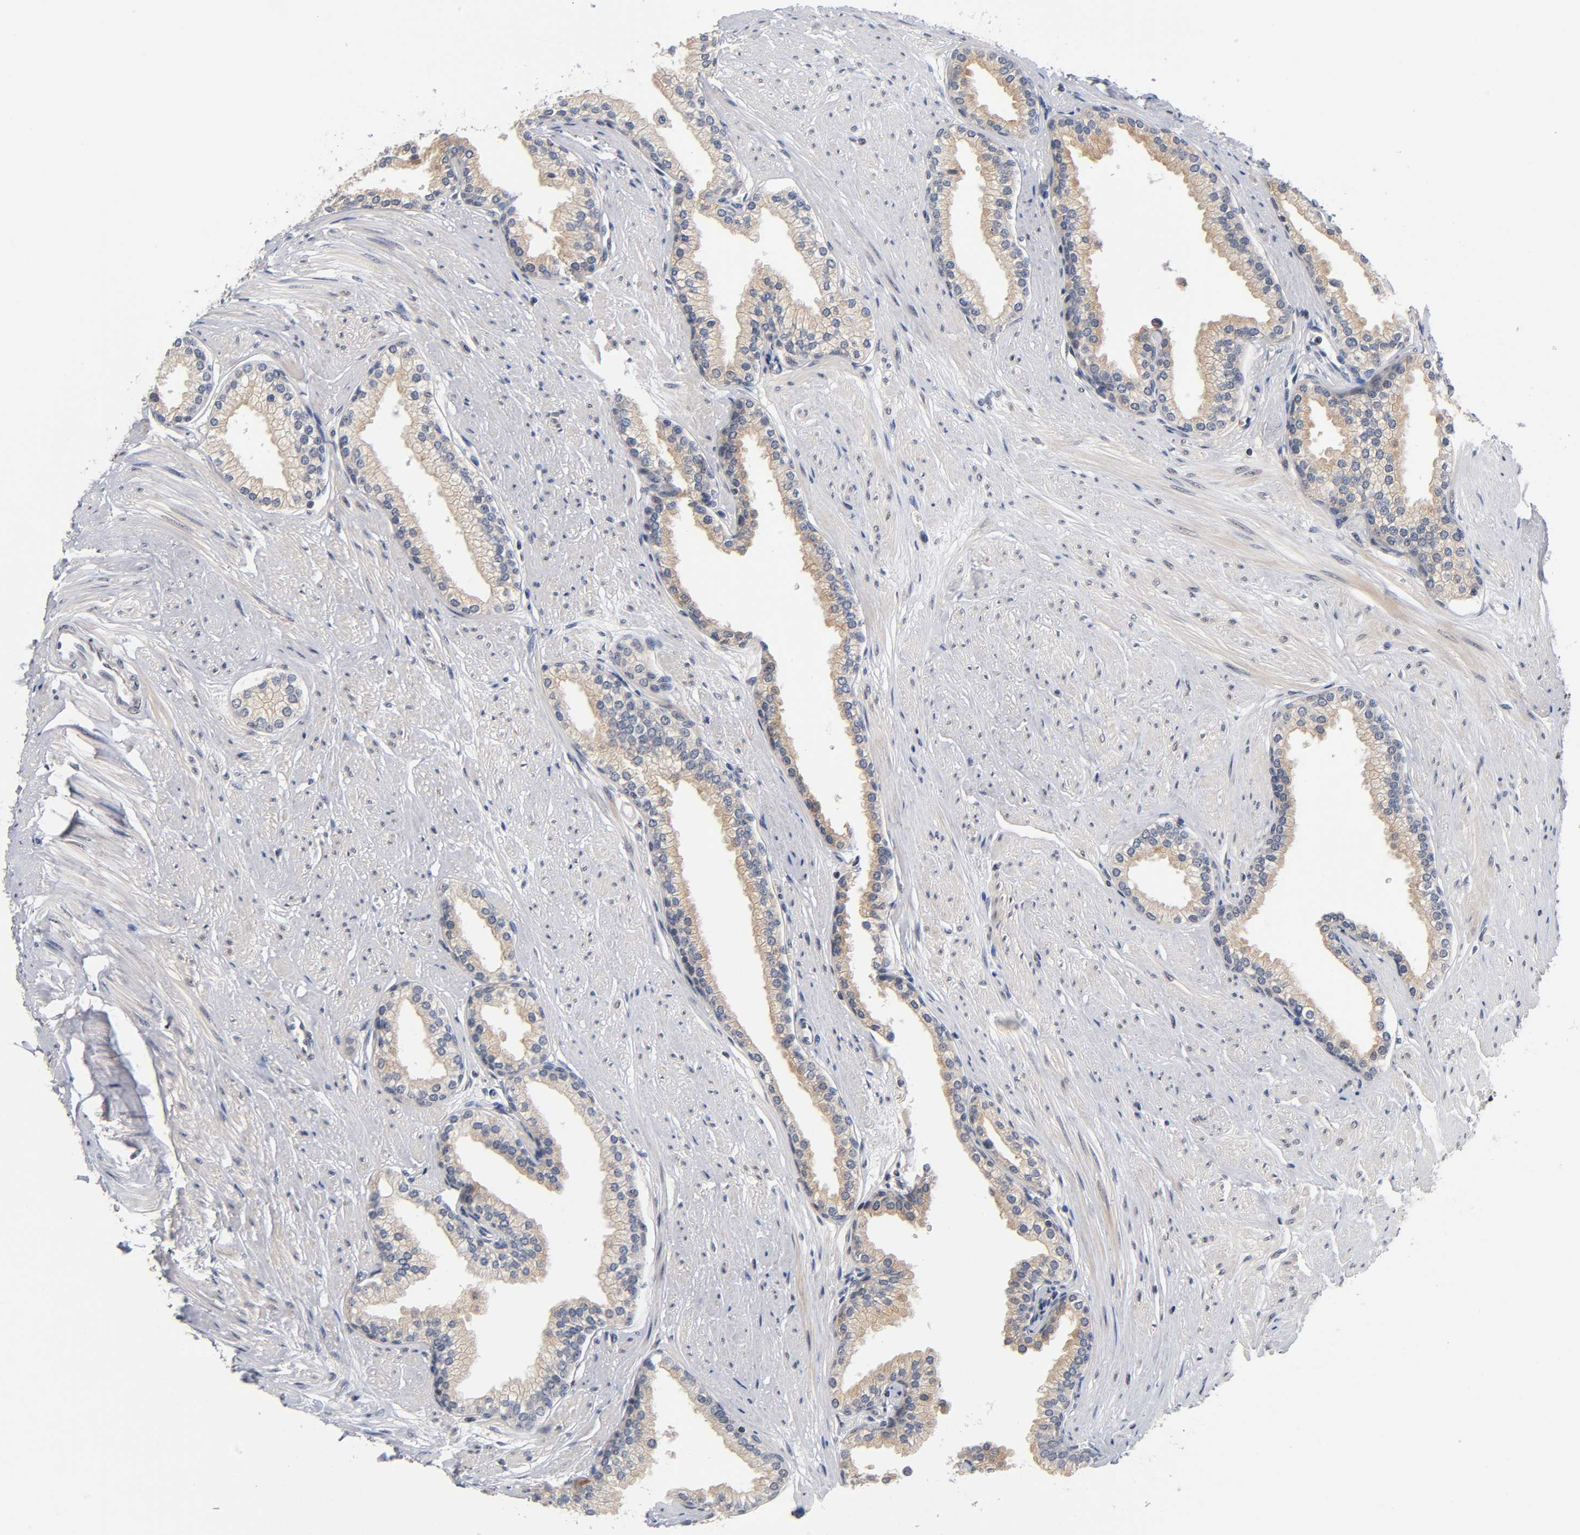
{"staining": {"intensity": "weak", "quantity": ">75%", "location": "cytoplasmic/membranous"}, "tissue": "prostate", "cell_type": "Glandular cells", "image_type": "normal", "snomed": [{"axis": "morphology", "description": "Normal tissue, NOS"}, {"axis": "topography", "description": "Prostate"}], "caption": "High-power microscopy captured an immunohistochemistry micrograph of unremarkable prostate, revealing weak cytoplasmic/membranous staining in approximately >75% of glandular cells. The staining was performed using DAB, with brown indicating positive protein expression. Nuclei are stained blue with hematoxylin.", "gene": "PRKAB1", "patient": {"sex": "male", "age": 64}}